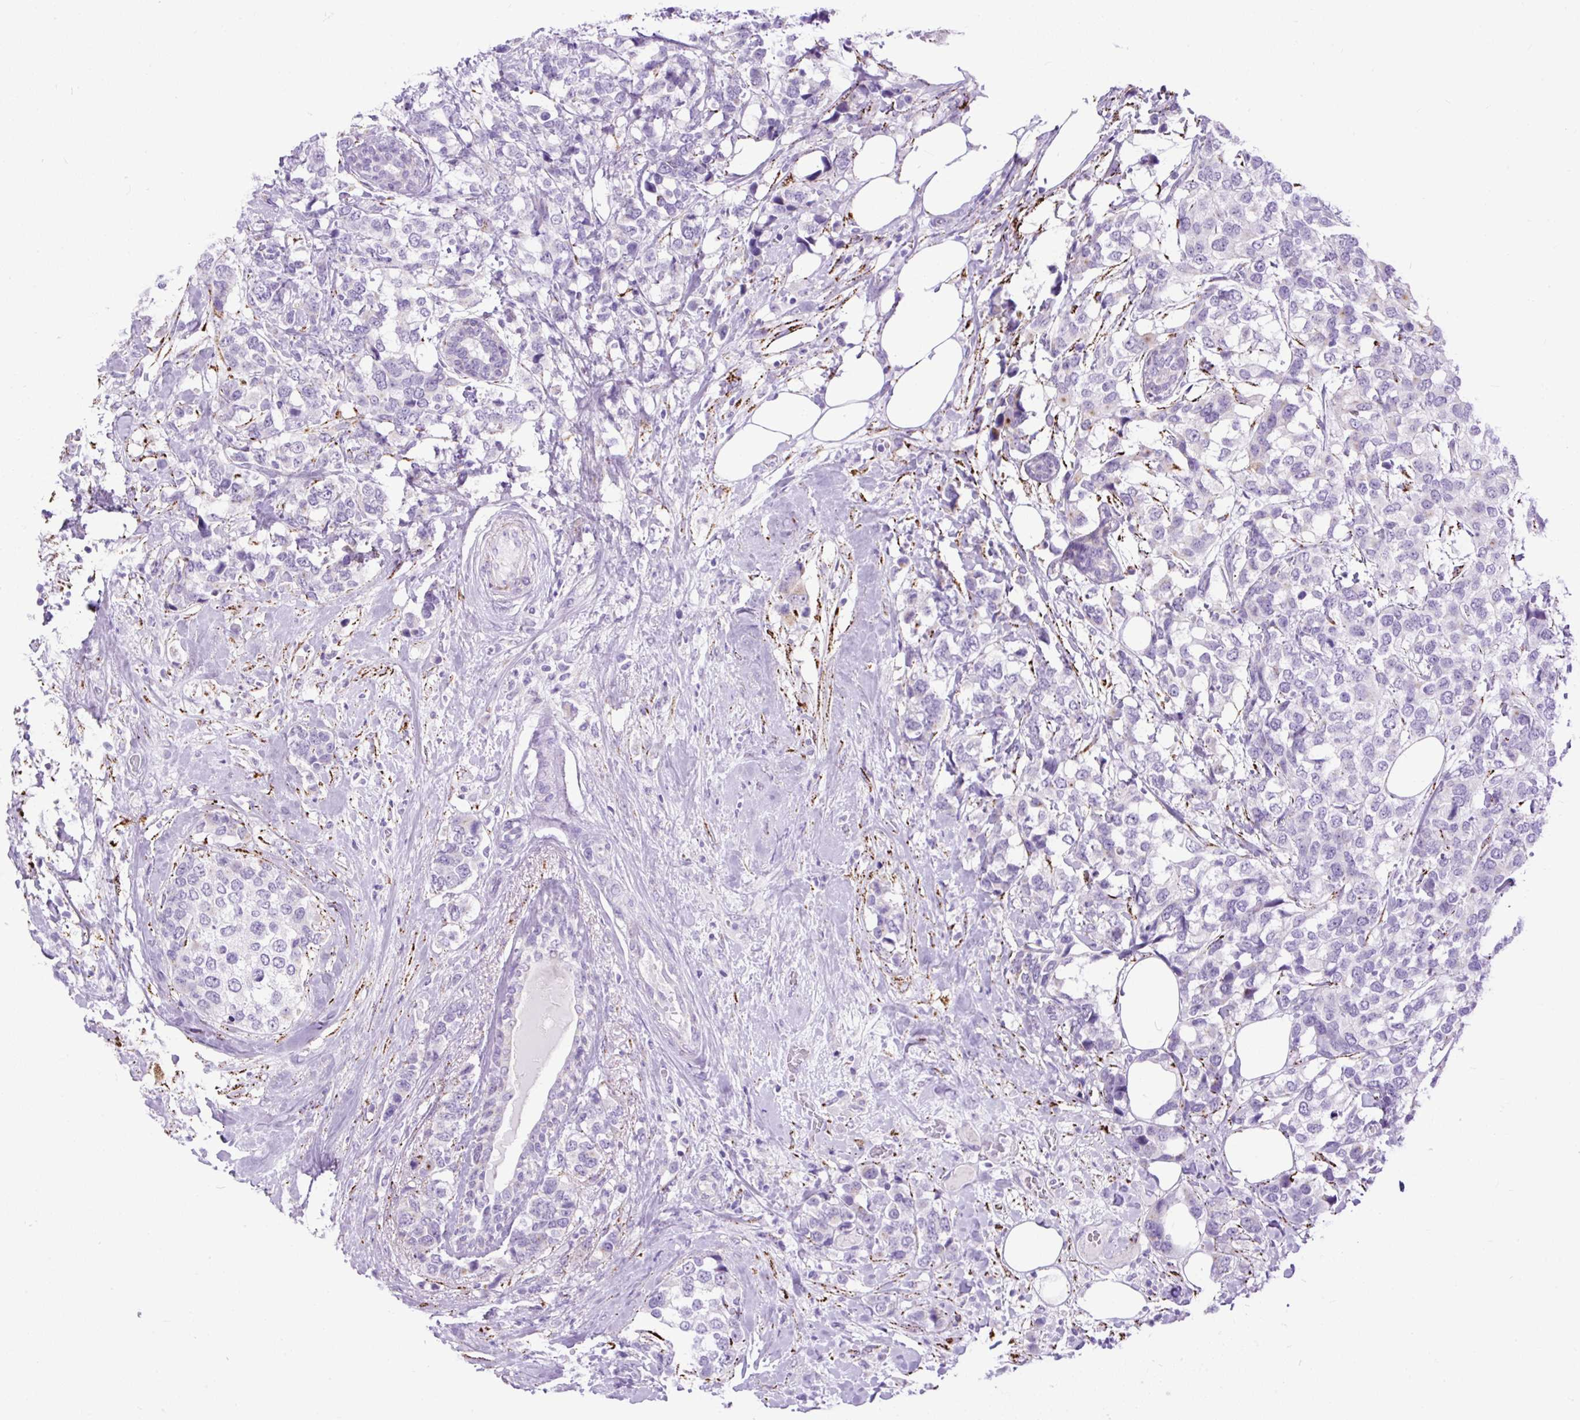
{"staining": {"intensity": "negative", "quantity": "none", "location": "none"}, "tissue": "breast cancer", "cell_type": "Tumor cells", "image_type": "cancer", "snomed": [{"axis": "morphology", "description": "Lobular carcinoma"}, {"axis": "topography", "description": "Breast"}], "caption": "Tumor cells are negative for protein expression in human breast lobular carcinoma. (DAB (3,3'-diaminobenzidine) IHC, high magnification).", "gene": "ZNF256", "patient": {"sex": "female", "age": 59}}